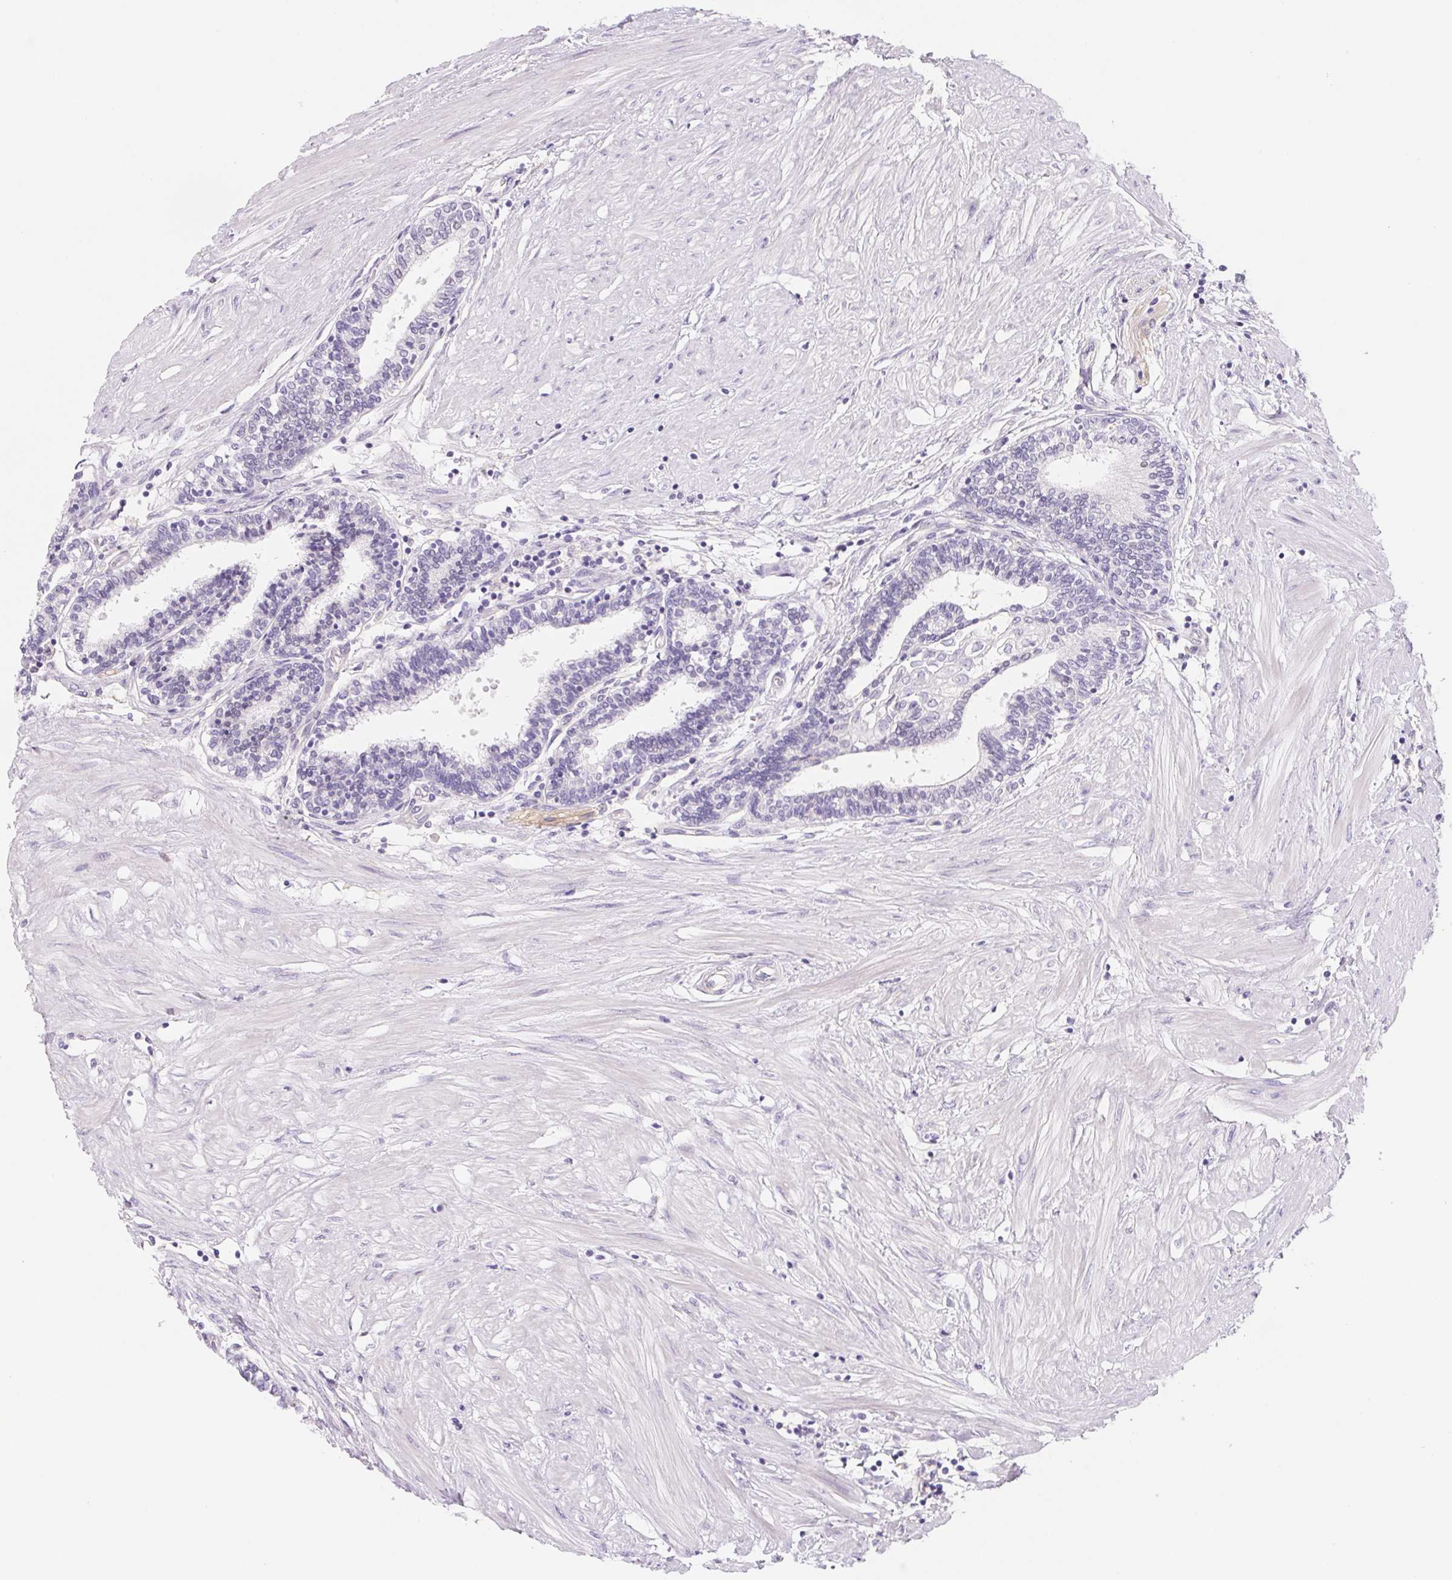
{"staining": {"intensity": "negative", "quantity": "none", "location": "none"}, "tissue": "prostate", "cell_type": "Glandular cells", "image_type": "normal", "snomed": [{"axis": "morphology", "description": "Normal tissue, NOS"}, {"axis": "topography", "description": "Prostate"}], "caption": "Immunohistochemistry of normal human prostate reveals no expression in glandular cells.", "gene": "CTNND2", "patient": {"sex": "male", "age": 55}}